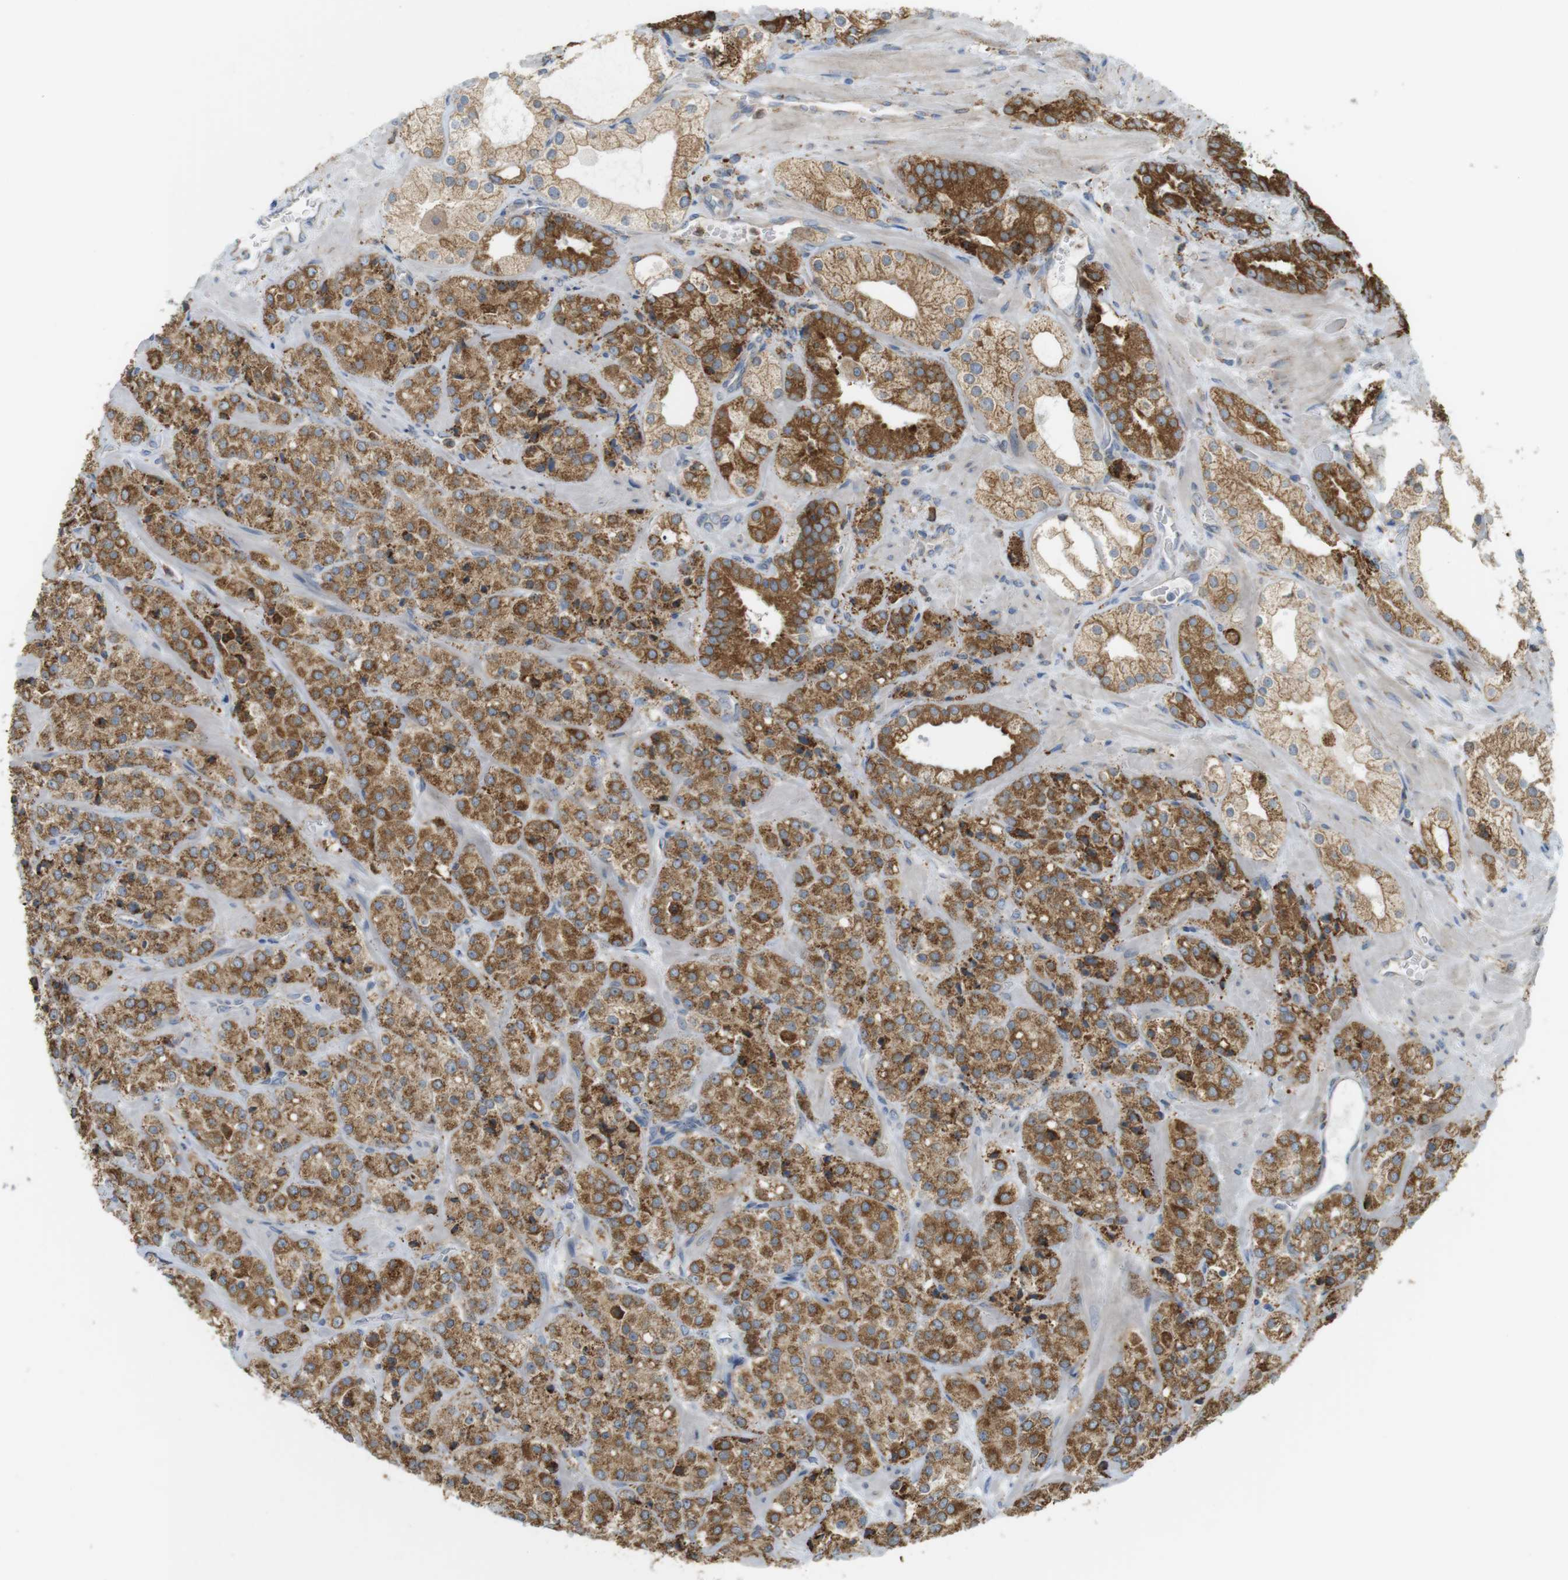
{"staining": {"intensity": "moderate", "quantity": ">75%", "location": "cytoplasmic/membranous"}, "tissue": "prostate cancer", "cell_type": "Tumor cells", "image_type": "cancer", "snomed": [{"axis": "morphology", "description": "Adenocarcinoma, High grade"}, {"axis": "topography", "description": "Prostate"}], "caption": "Immunohistochemistry (IHC) photomicrograph of neoplastic tissue: human adenocarcinoma (high-grade) (prostate) stained using immunohistochemistry exhibits medium levels of moderate protein expression localized specifically in the cytoplasmic/membranous of tumor cells, appearing as a cytoplasmic/membranous brown color.", "gene": "MBOAT2", "patient": {"sex": "male", "age": 64}}